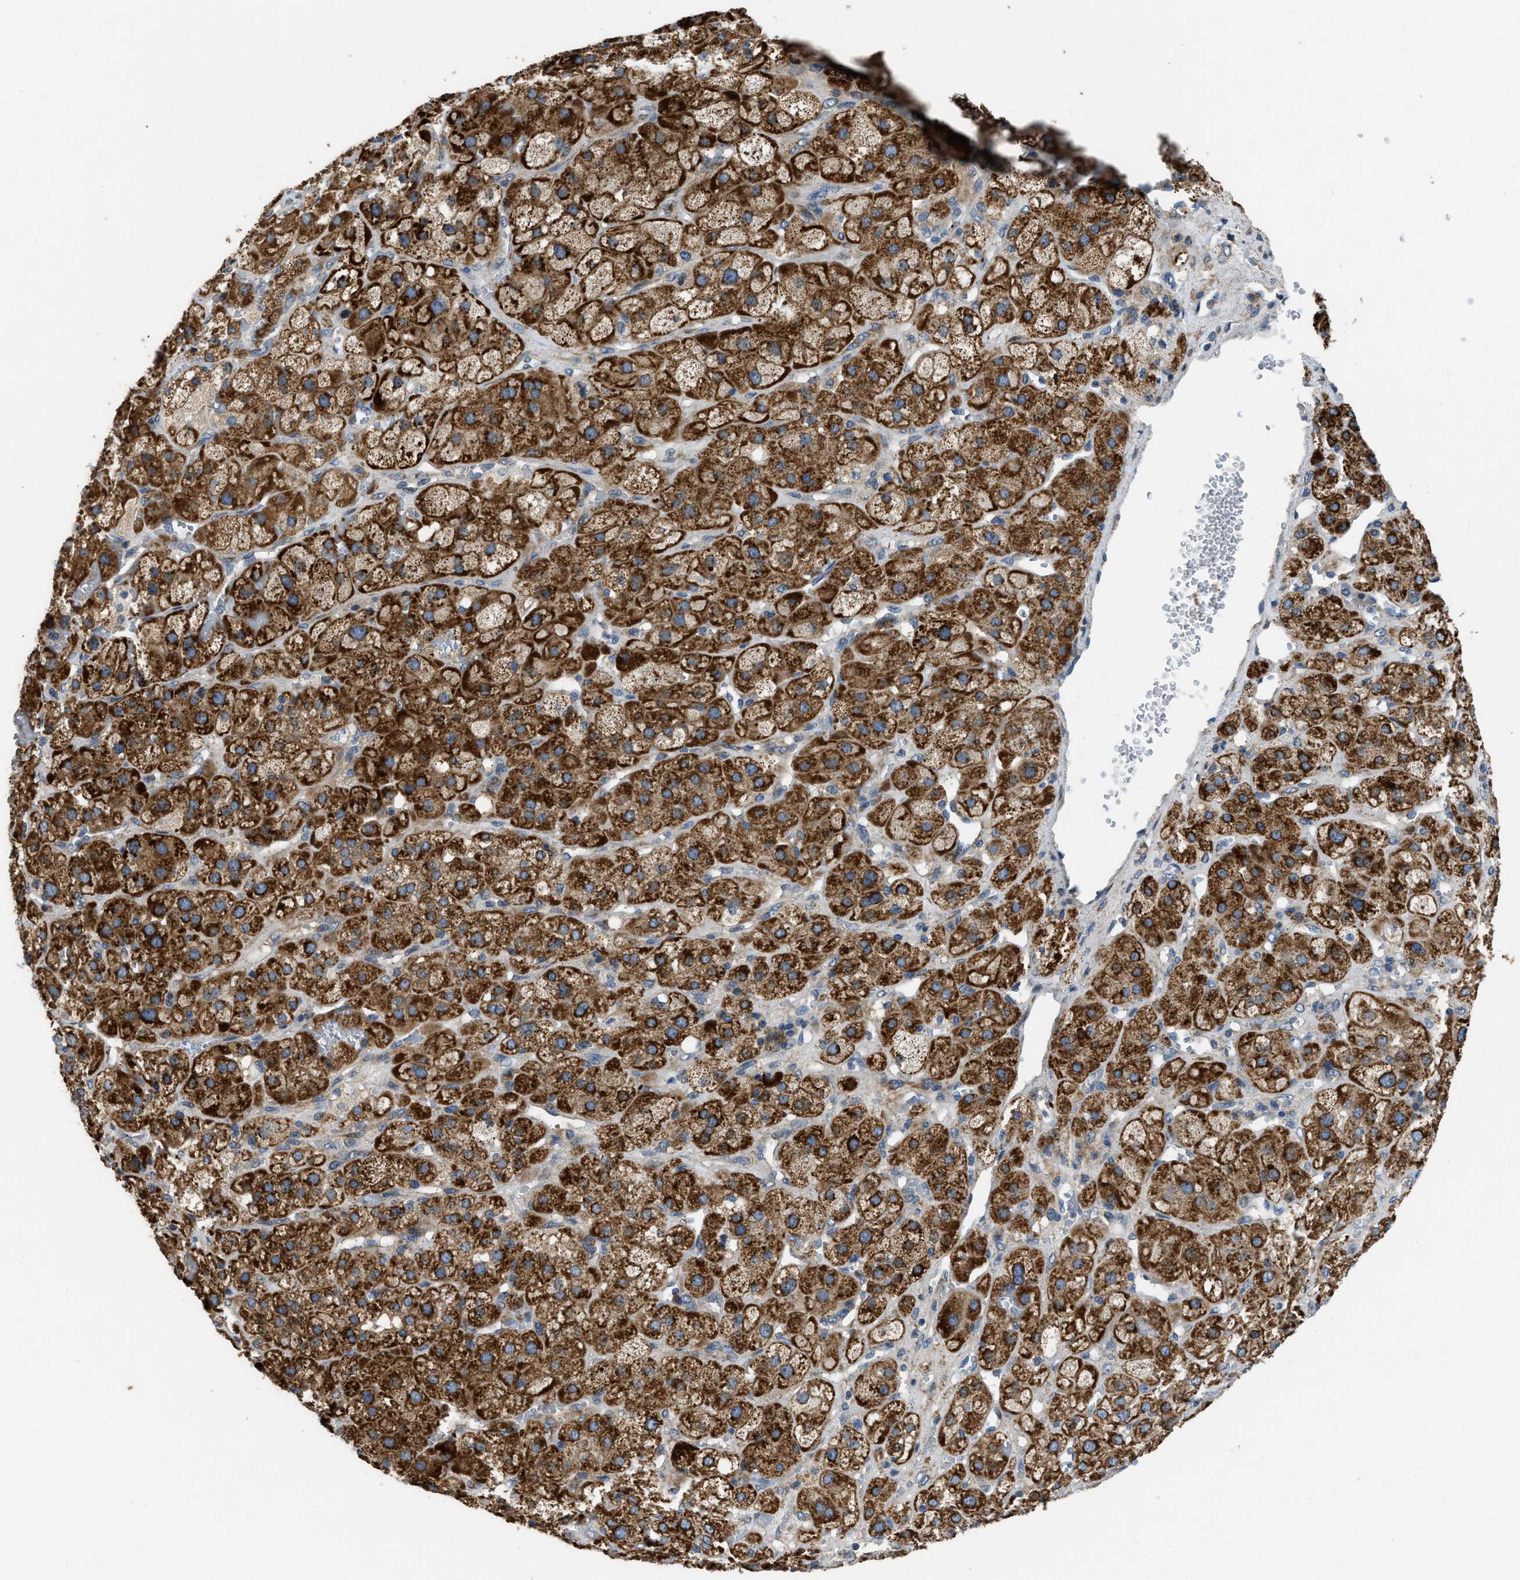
{"staining": {"intensity": "strong", "quantity": ">75%", "location": "cytoplasmic/membranous"}, "tissue": "adrenal gland", "cell_type": "Glandular cells", "image_type": "normal", "snomed": [{"axis": "morphology", "description": "Normal tissue, NOS"}, {"axis": "topography", "description": "Adrenal gland"}], "caption": "DAB (3,3'-diaminobenzidine) immunohistochemical staining of normal adrenal gland displays strong cytoplasmic/membranous protein expression in about >75% of glandular cells. The protein is shown in brown color, while the nuclei are stained blue.", "gene": "TMEM150A", "patient": {"sex": "female", "age": 47}}